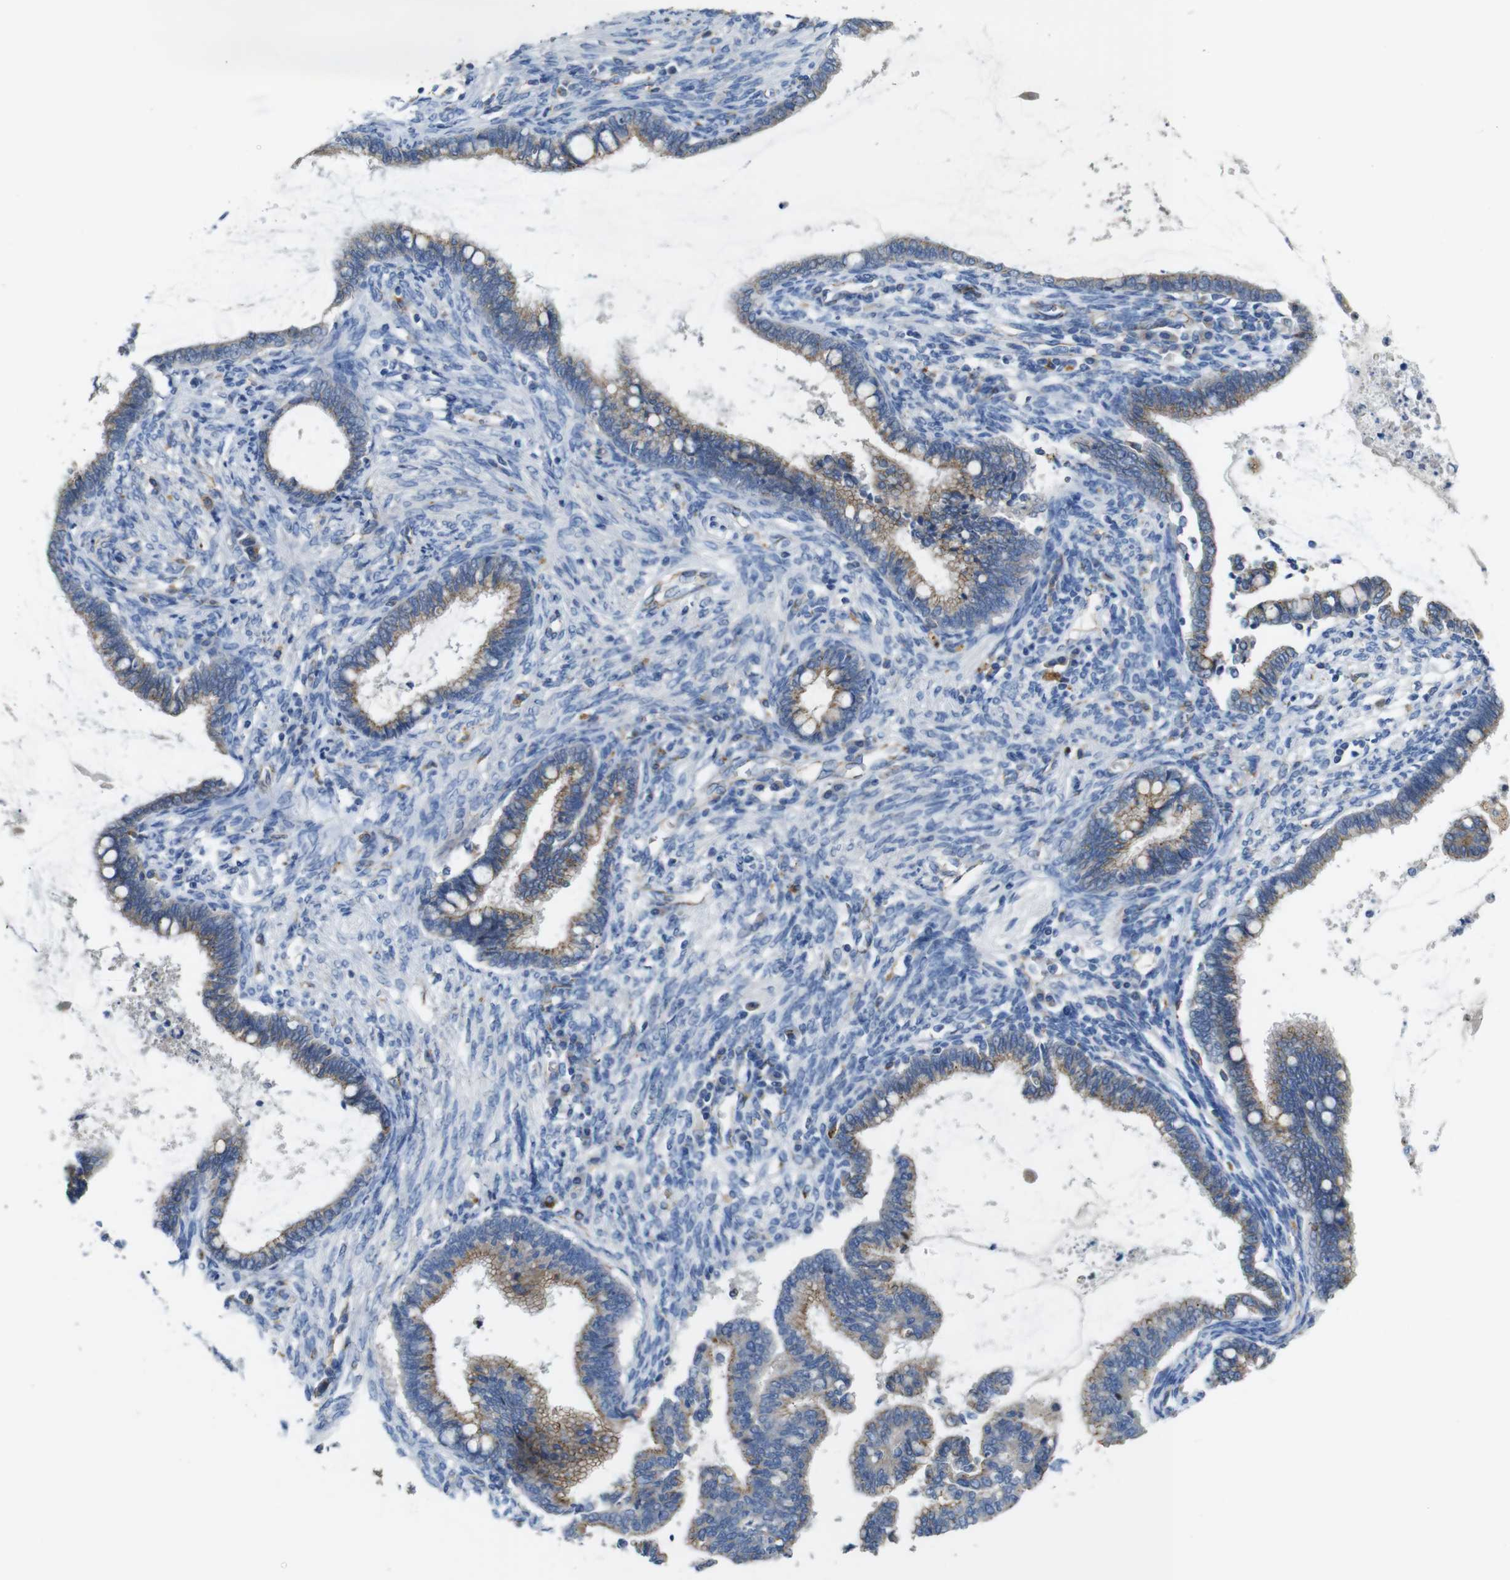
{"staining": {"intensity": "weak", "quantity": ">75%", "location": "cytoplasmic/membranous"}, "tissue": "cervical cancer", "cell_type": "Tumor cells", "image_type": "cancer", "snomed": [{"axis": "morphology", "description": "Adenocarcinoma, NOS"}, {"axis": "topography", "description": "Cervix"}], "caption": "Adenocarcinoma (cervical) stained for a protein (brown) reveals weak cytoplasmic/membranous positive expression in about >75% of tumor cells.", "gene": "NHLRC3", "patient": {"sex": "female", "age": 44}}